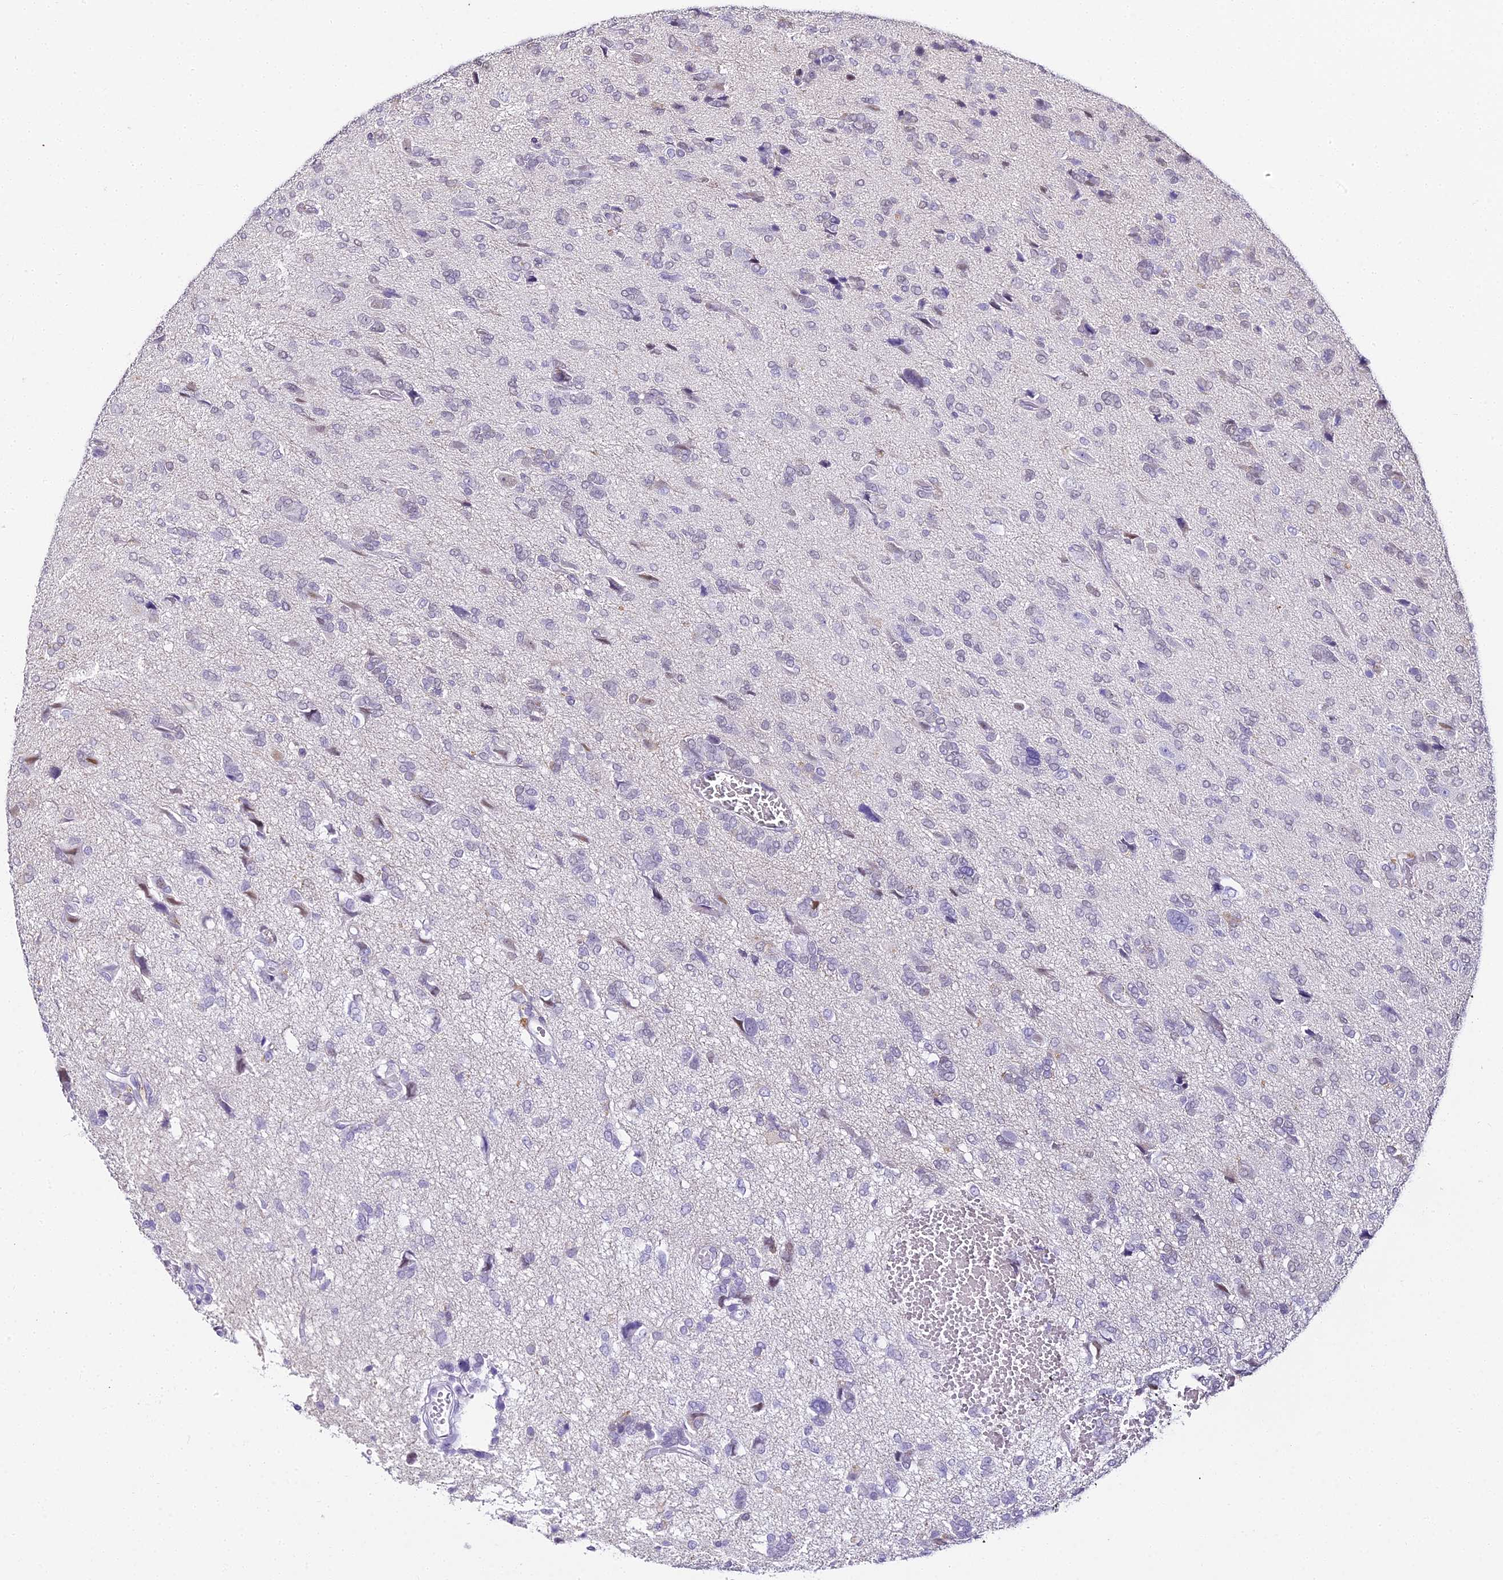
{"staining": {"intensity": "negative", "quantity": "none", "location": "none"}, "tissue": "glioma", "cell_type": "Tumor cells", "image_type": "cancer", "snomed": [{"axis": "morphology", "description": "Glioma, malignant, High grade"}, {"axis": "topography", "description": "Brain"}], "caption": "Tumor cells are negative for brown protein staining in malignant high-grade glioma. (Brightfield microscopy of DAB IHC at high magnification).", "gene": "ABHD14A-ACY1", "patient": {"sex": "female", "age": 59}}